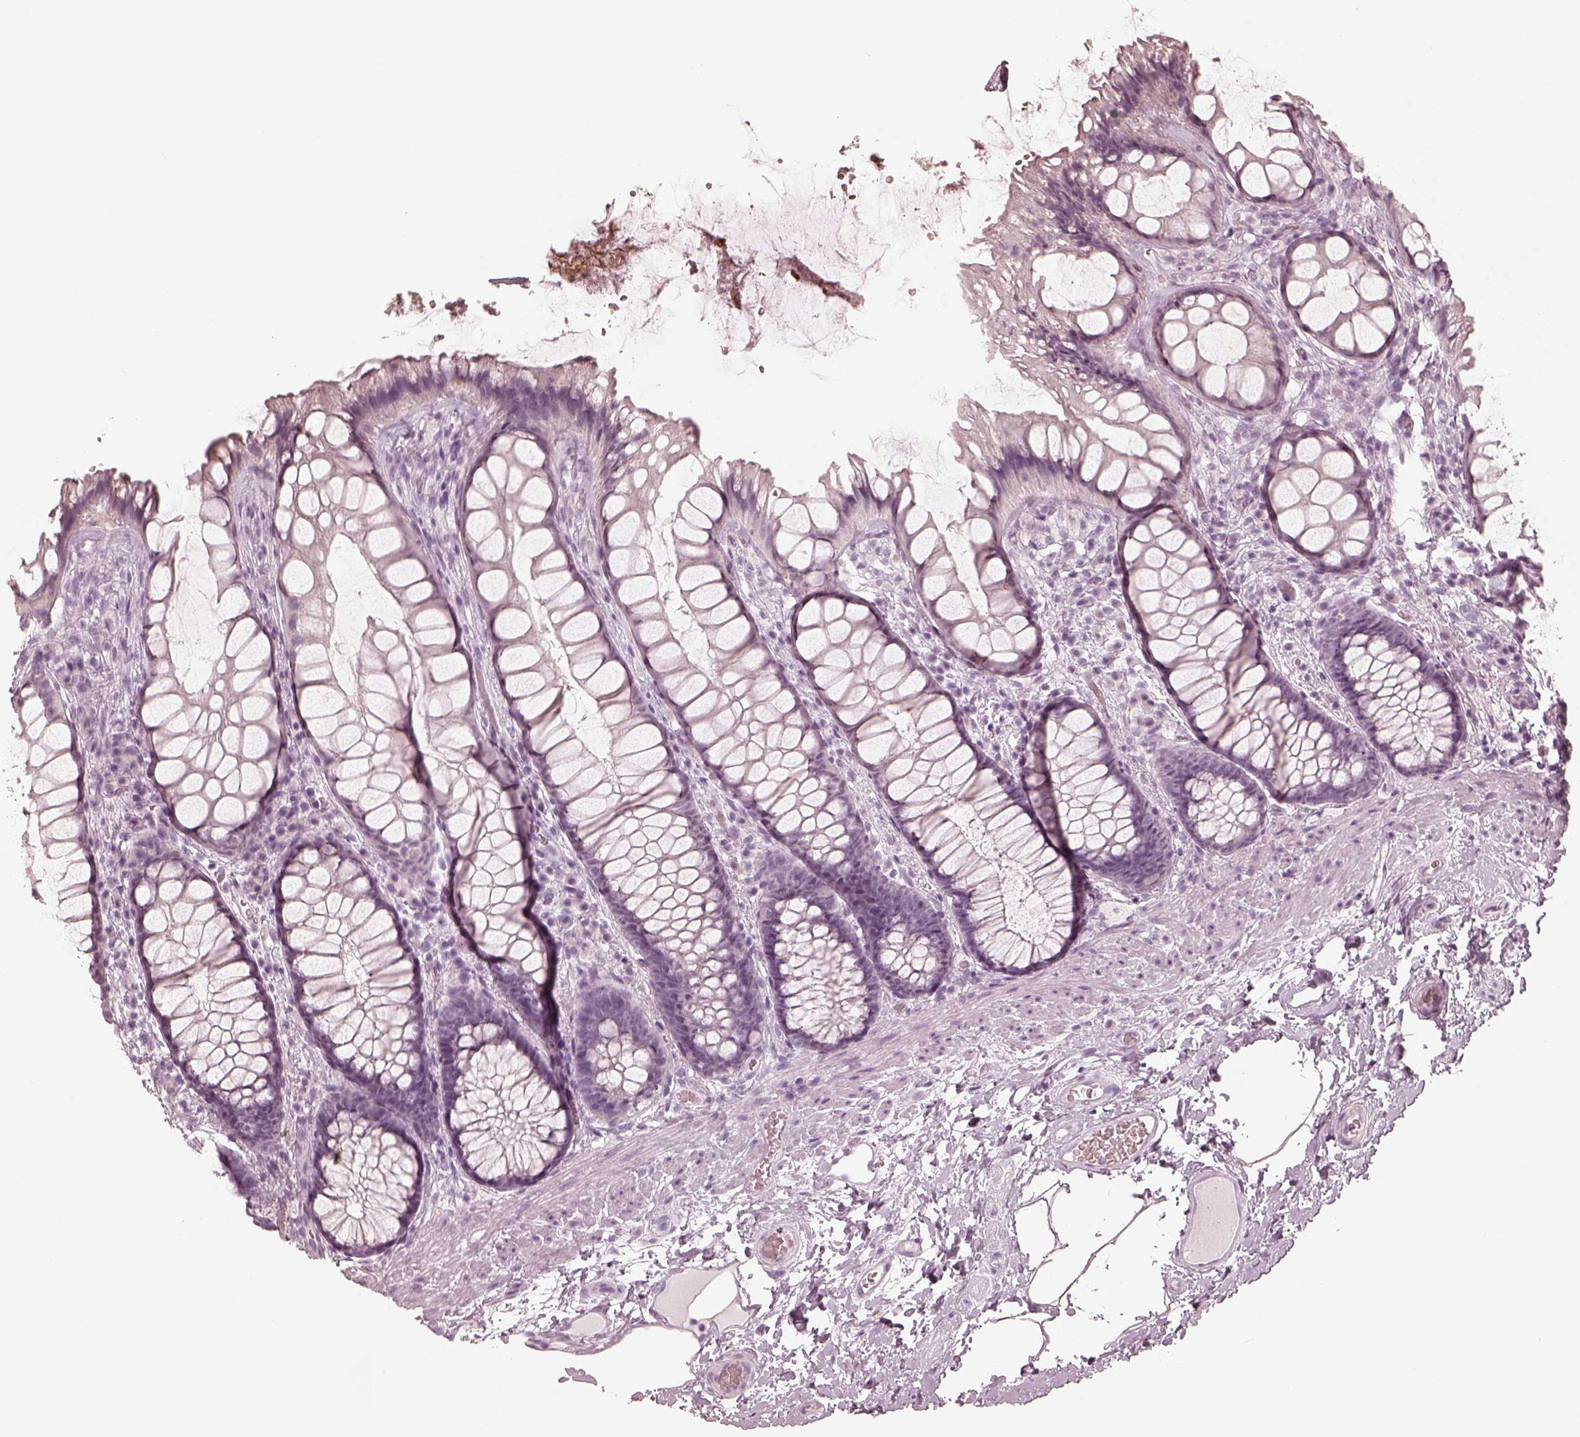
{"staining": {"intensity": "negative", "quantity": "none", "location": "none"}, "tissue": "rectum", "cell_type": "Glandular cells", "image_type": "normal", "snomed": [{"axis": "morphology", "description": "Normal tissue, NOS"}, {"axis": "topography", "description": "Rectum"}], "caption": "This is an immunohistochemistry histopathology image of unremarkable human rectum. There is no positivity in glandular cells.", "gene": "CALR3", "patient": {"sex": "female", "age": 62}}